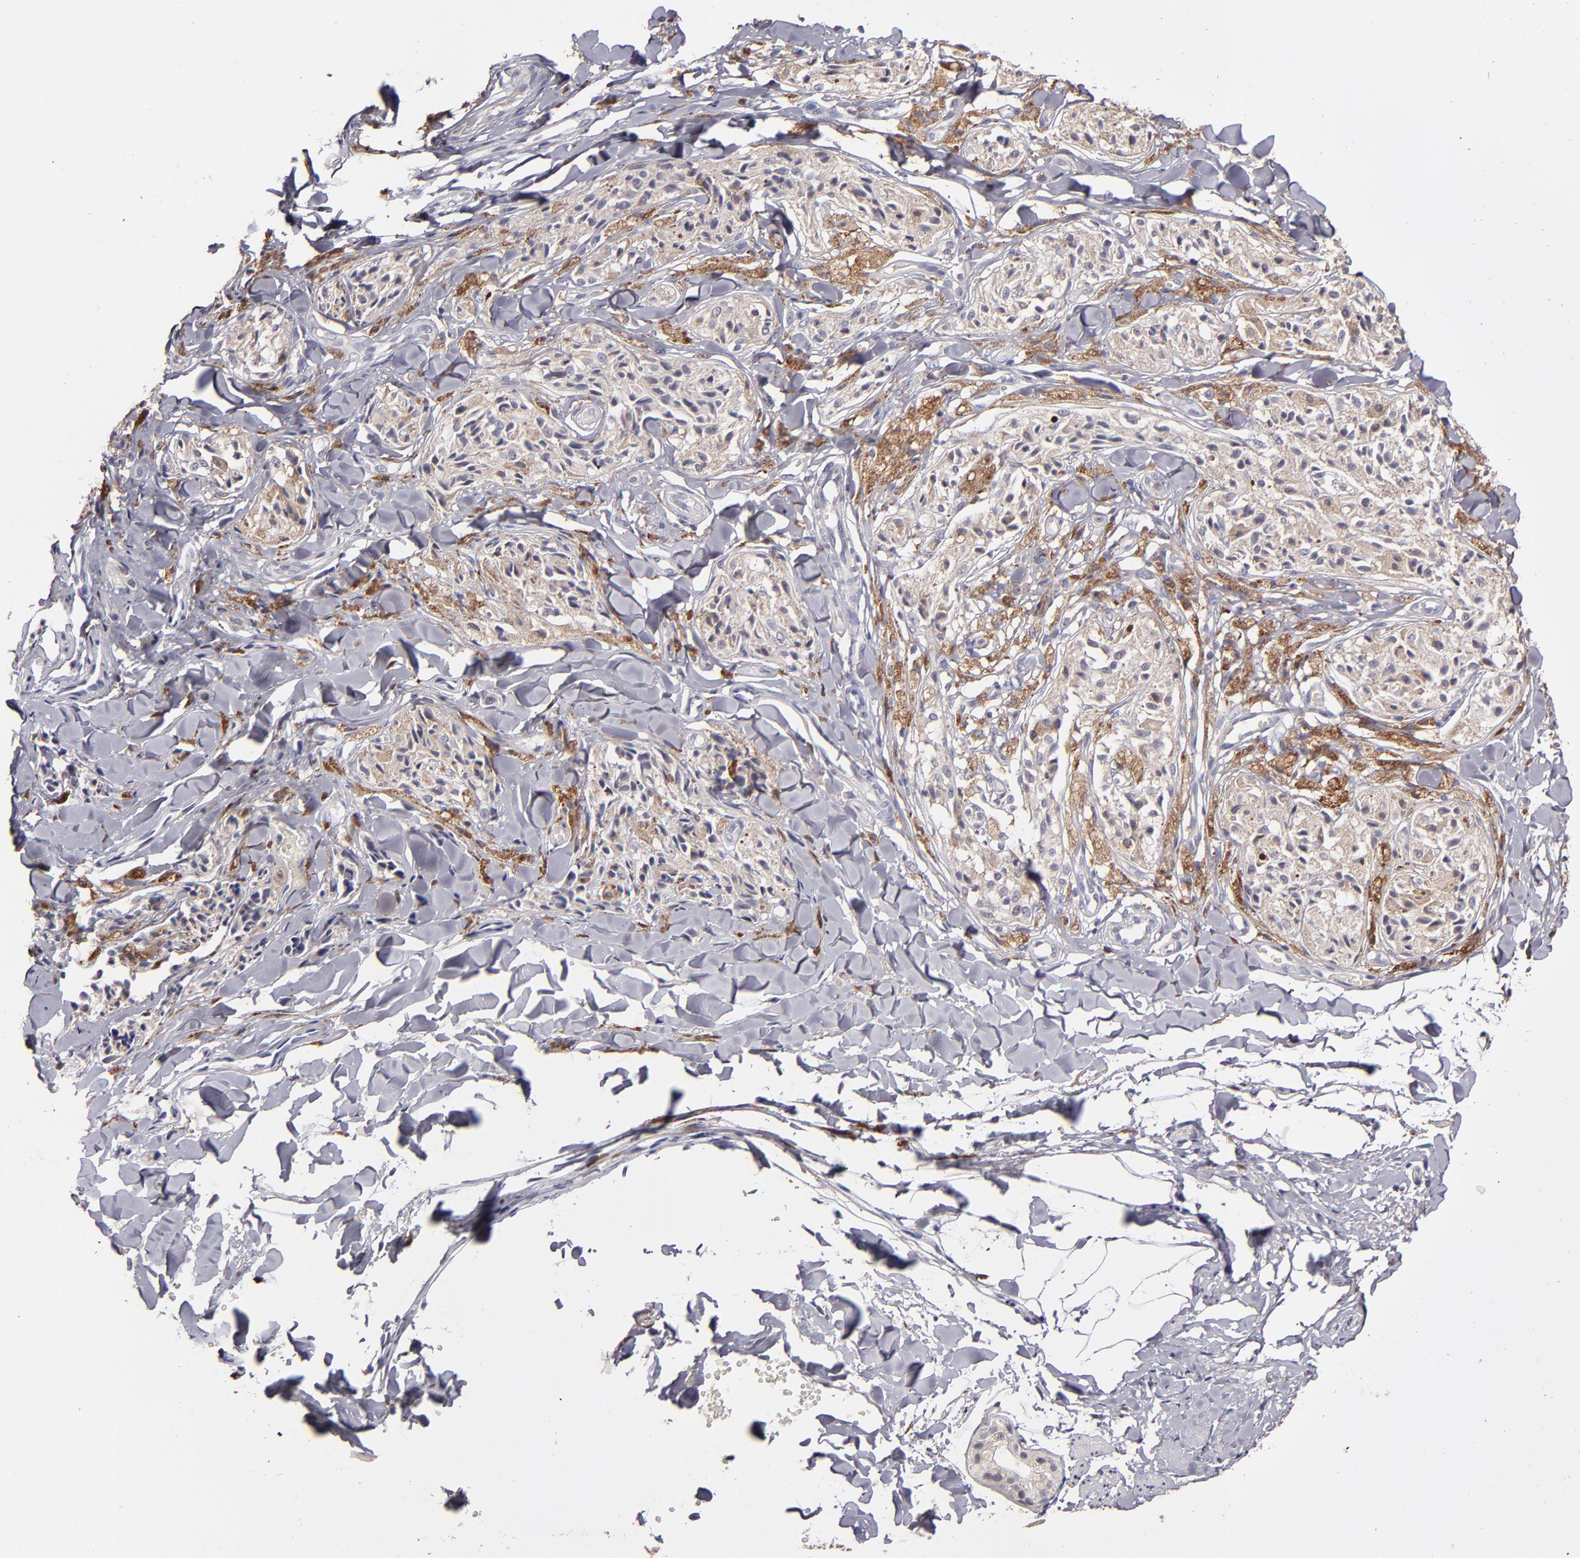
{"staining": {"intensity": "weak", "quantity": ">75%", "location": "cytoplasmic/membranous"}, "tissue": "melanoma", "cell_type": "Tumor cells", "image_type": "cancer", "snomed": [{"axis": "morphology", "description": "Malignant melanoma, Metastatic site"}, {"axis": "topography", "description": "Skin"}], "caption": "Immunohistochemical staining of malignant melanoma (metastatic site) exhibits low levels of weak cytoplasmic/membranous protein staining in approximately >75% of tumor cells. (DAB (3,3'-diaminobenzidine) IHC with brightfield microscopy, high magnification).", "gene": "GLDC", "patient": {"sex": "female", "age": 66}}